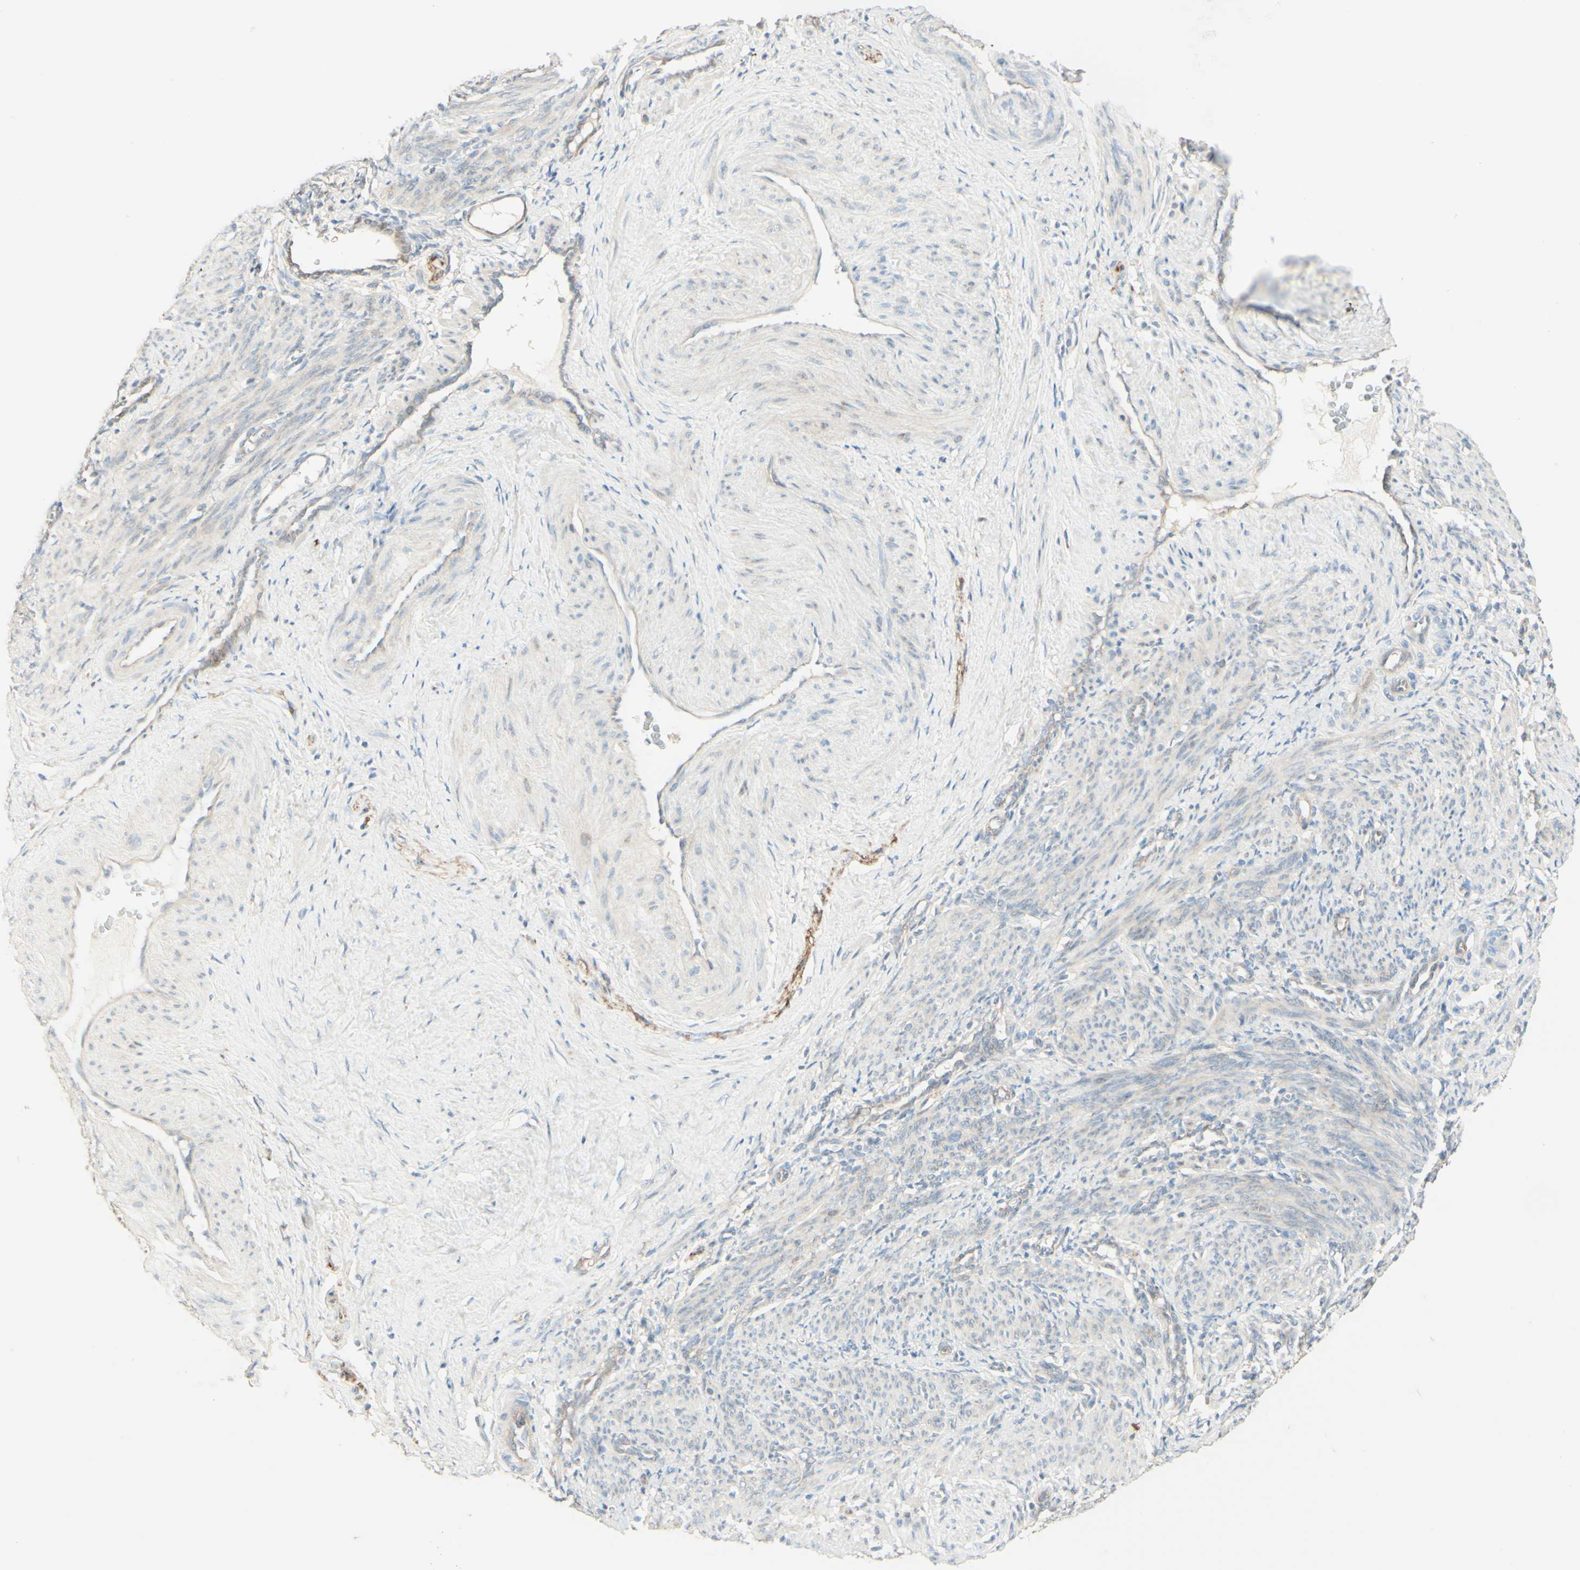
{"staining": {"intensity": "weak", "quantity": "25%-75%", "location": "cytoplasmic/membranous"}, "tissue": "smooth muscle", "cell_type": "Smooth muscle cells", "image_type": "normal", "snomed": [{"axis": "morphology", "description": "Normal tissue, NOS"}, {"axis": "topography", "description": "Endometrium"}], "caption": "Human smooth muscle stained with a brown dye displays weak cytoplasmic/membranous positive positivity in approximately 25%-75% of smooth muscle cells.", "gene": "RNF149", "patient": {"sex": "female", "age": 33}}